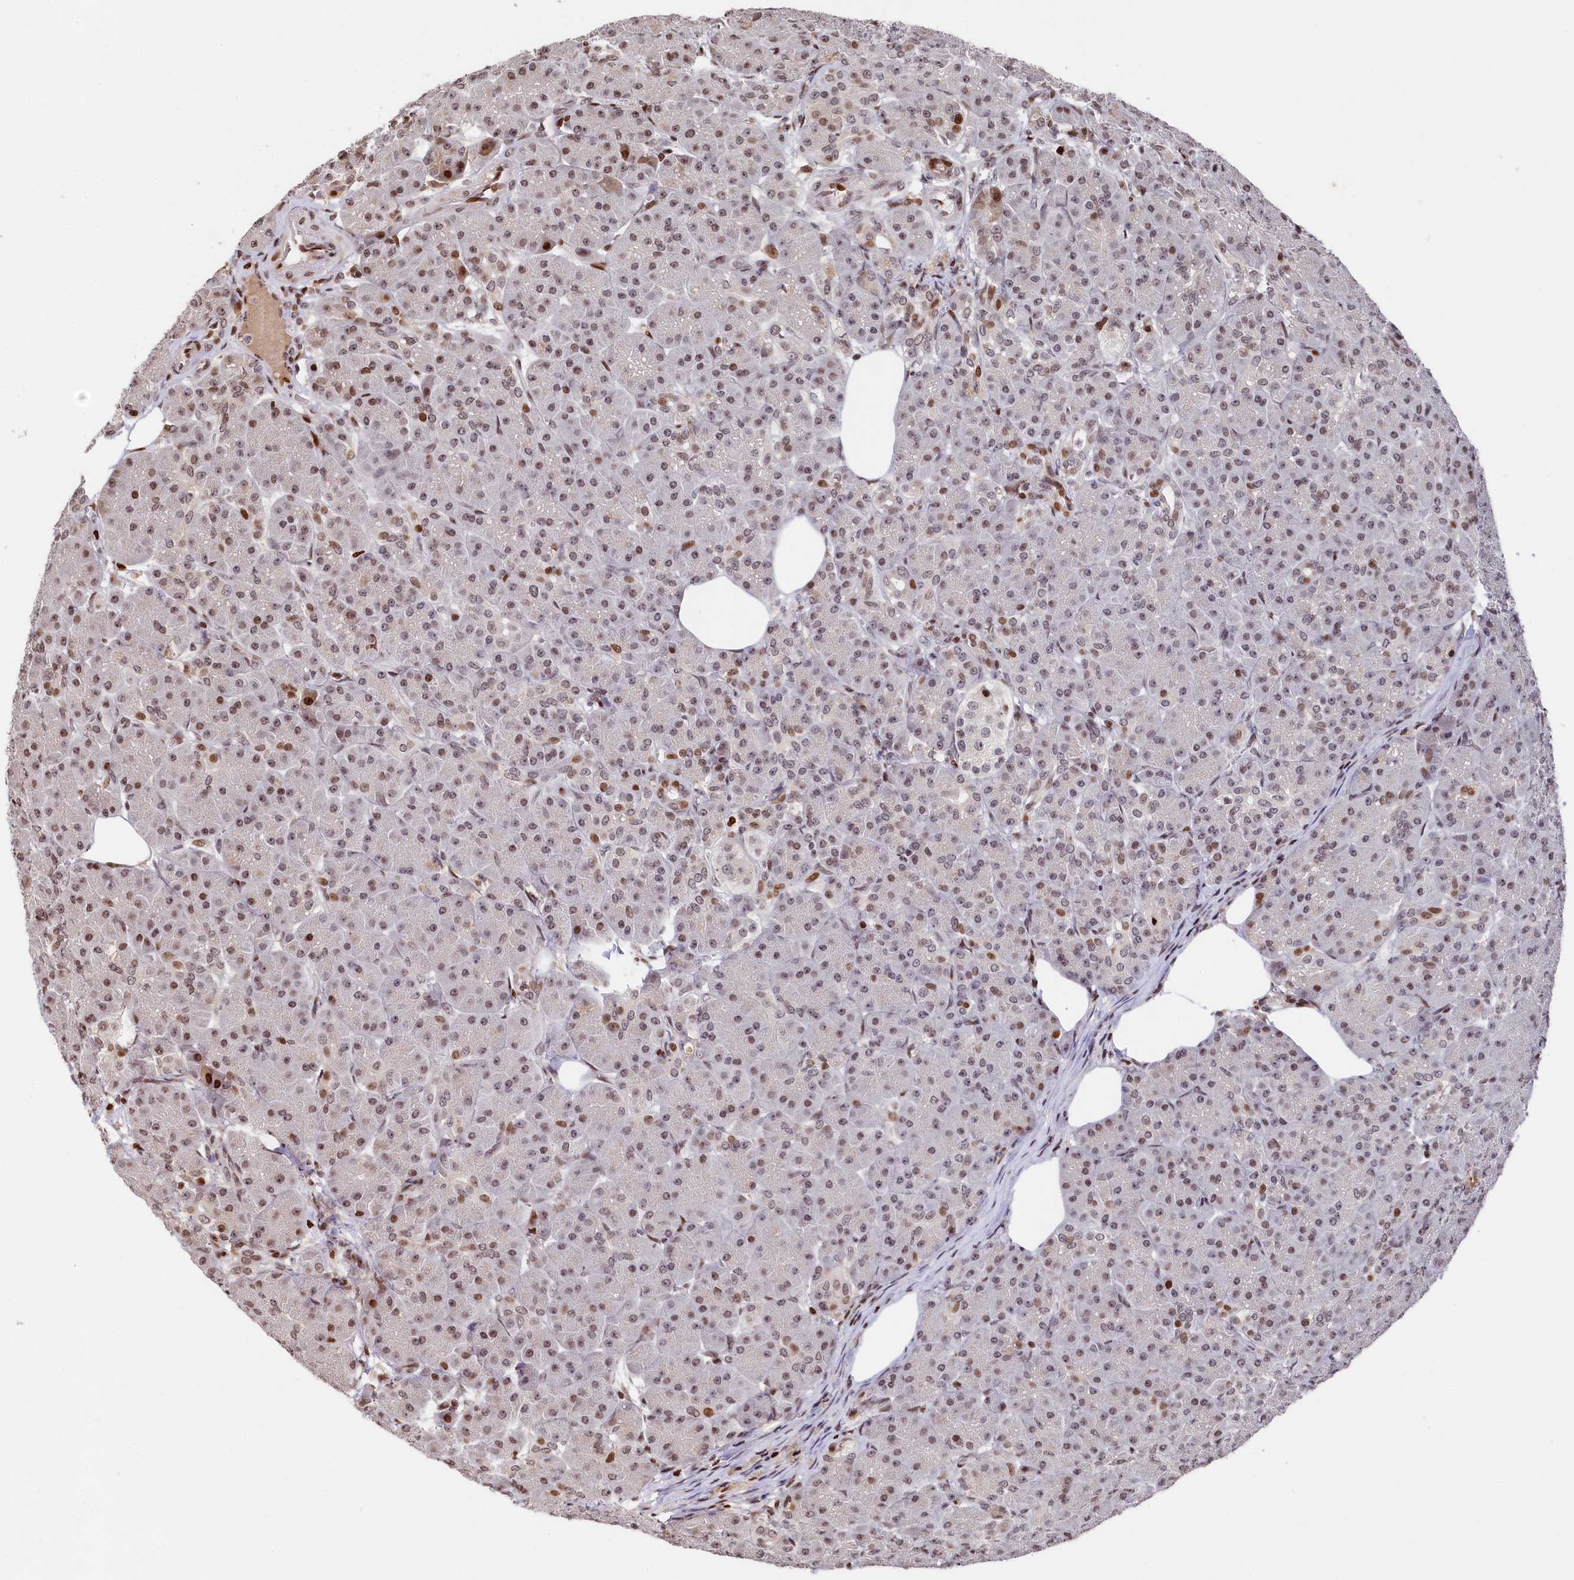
{"staining": {"intensity": "moderate", "quantity": "25%-75%", "location": "cytoplasmic/membranous,nuclear"}, "tissue": "pancreas", "cell_type": "Exocrine glandular cells", "image_type": "normal", "snomed": [{"axis": "morphology", "description": "Normal tissue, NOS"}, {"axis": "topography", "description": "Pancreas"}], "caption": "Brown immunohistochemical staining in normal human pancreas displays moderate cytoplasmic/membranous,nuclear positivity in approximately 25%-75% of exocrine glandular cells.", "gene": "MCF2L2", "patient": {"sex": "male", "age": 63}}